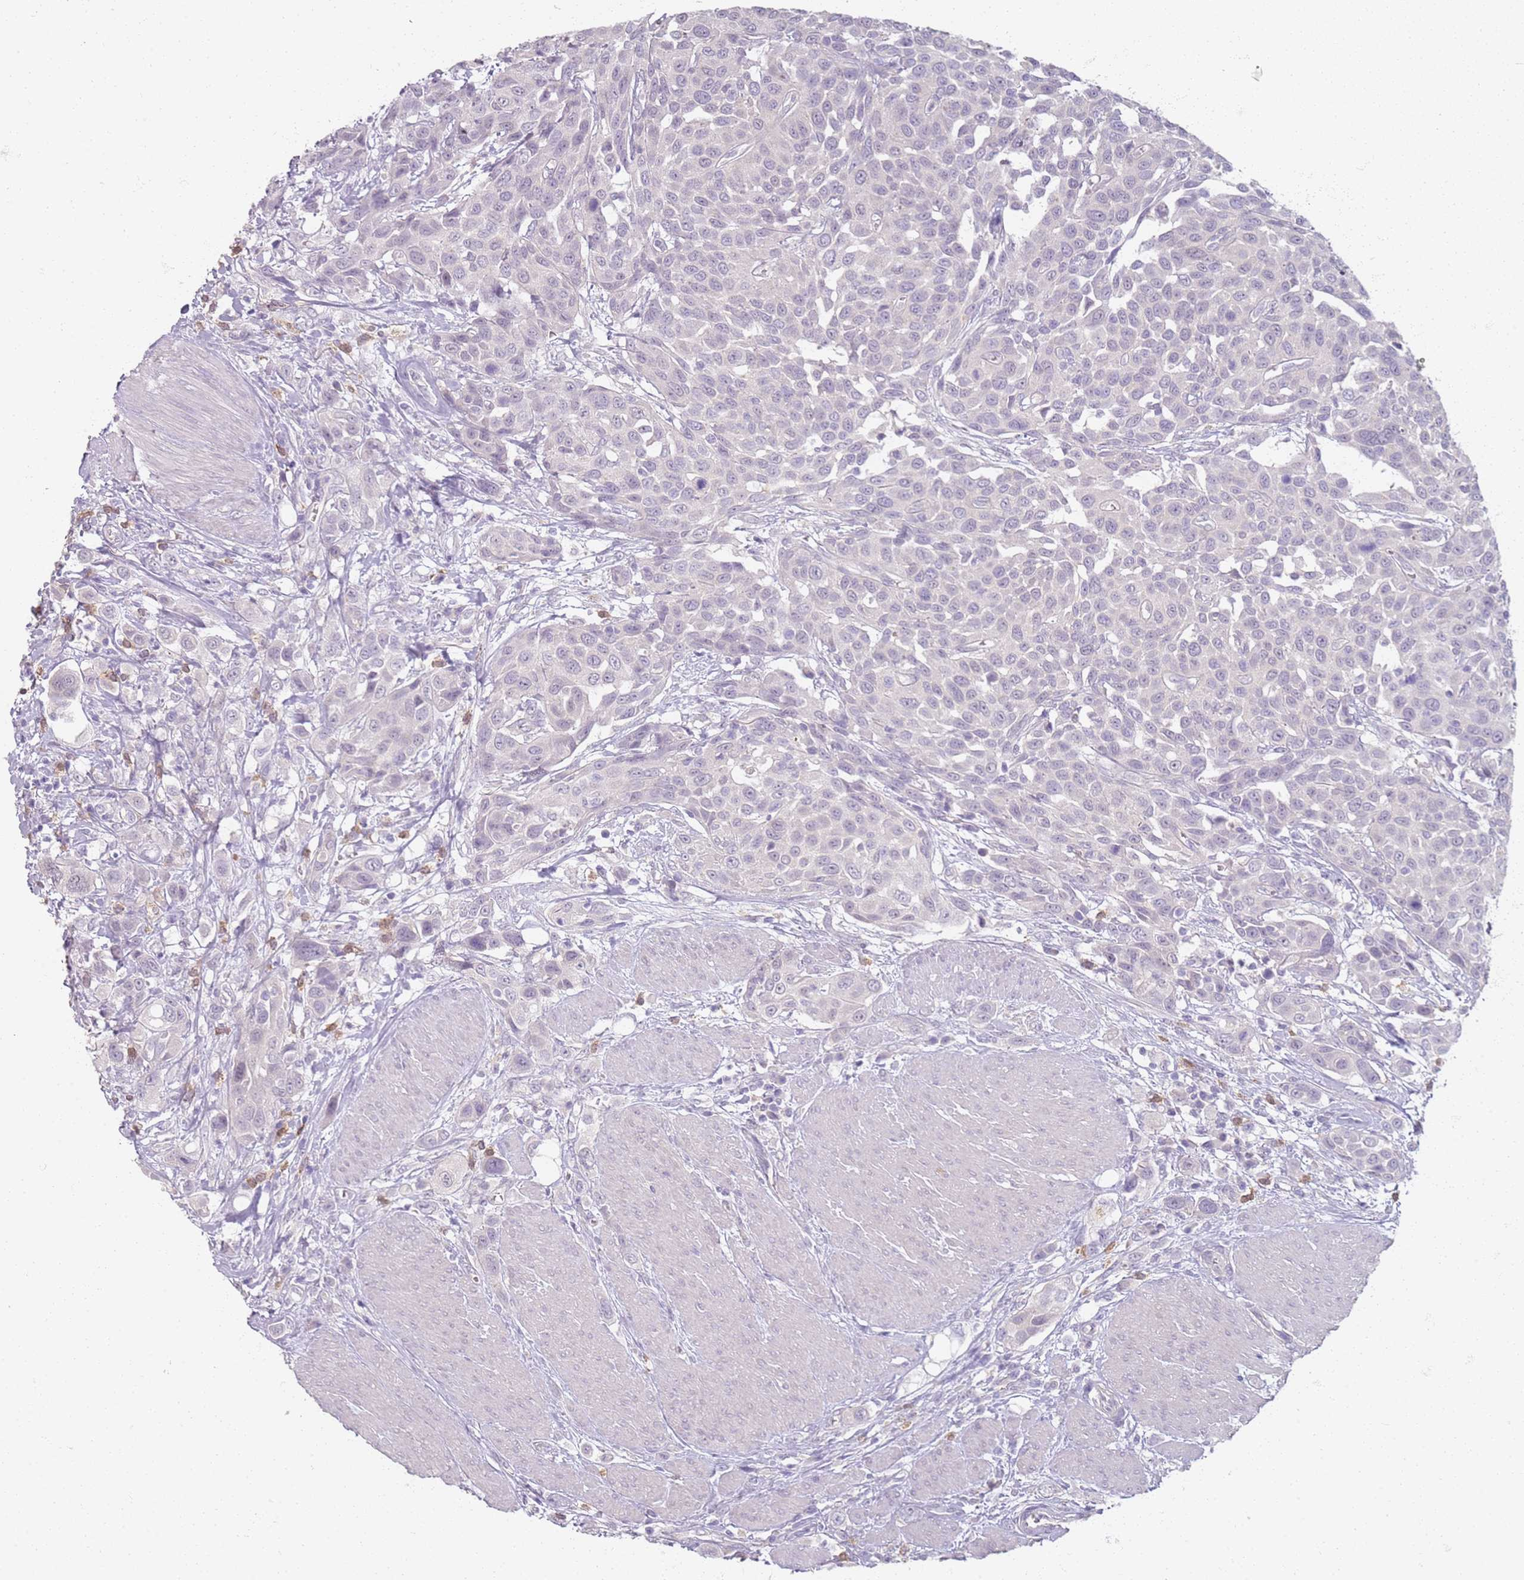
{"staining": {"intensity": "negative", "quantity": "none", "location": "none"}, "tissue": "urothelial cancer", "cell_type": "Tumor cells", "image_type": "cancer", "snomed": [{"axis": "morphology", "description": "Urothelial carcinoma, High grade"}, {"axis": "topography", "description": "Urinary bladder"}], "caption": "Immunohistochemistry (IHC) image of neoplastic tissue: urothelial carcinoma (high-grade) stained with DAB displays no significant protein positivity in tumor cells.", "gene": "CD40LG", "patient": {"sex": "male", "age": 50}}